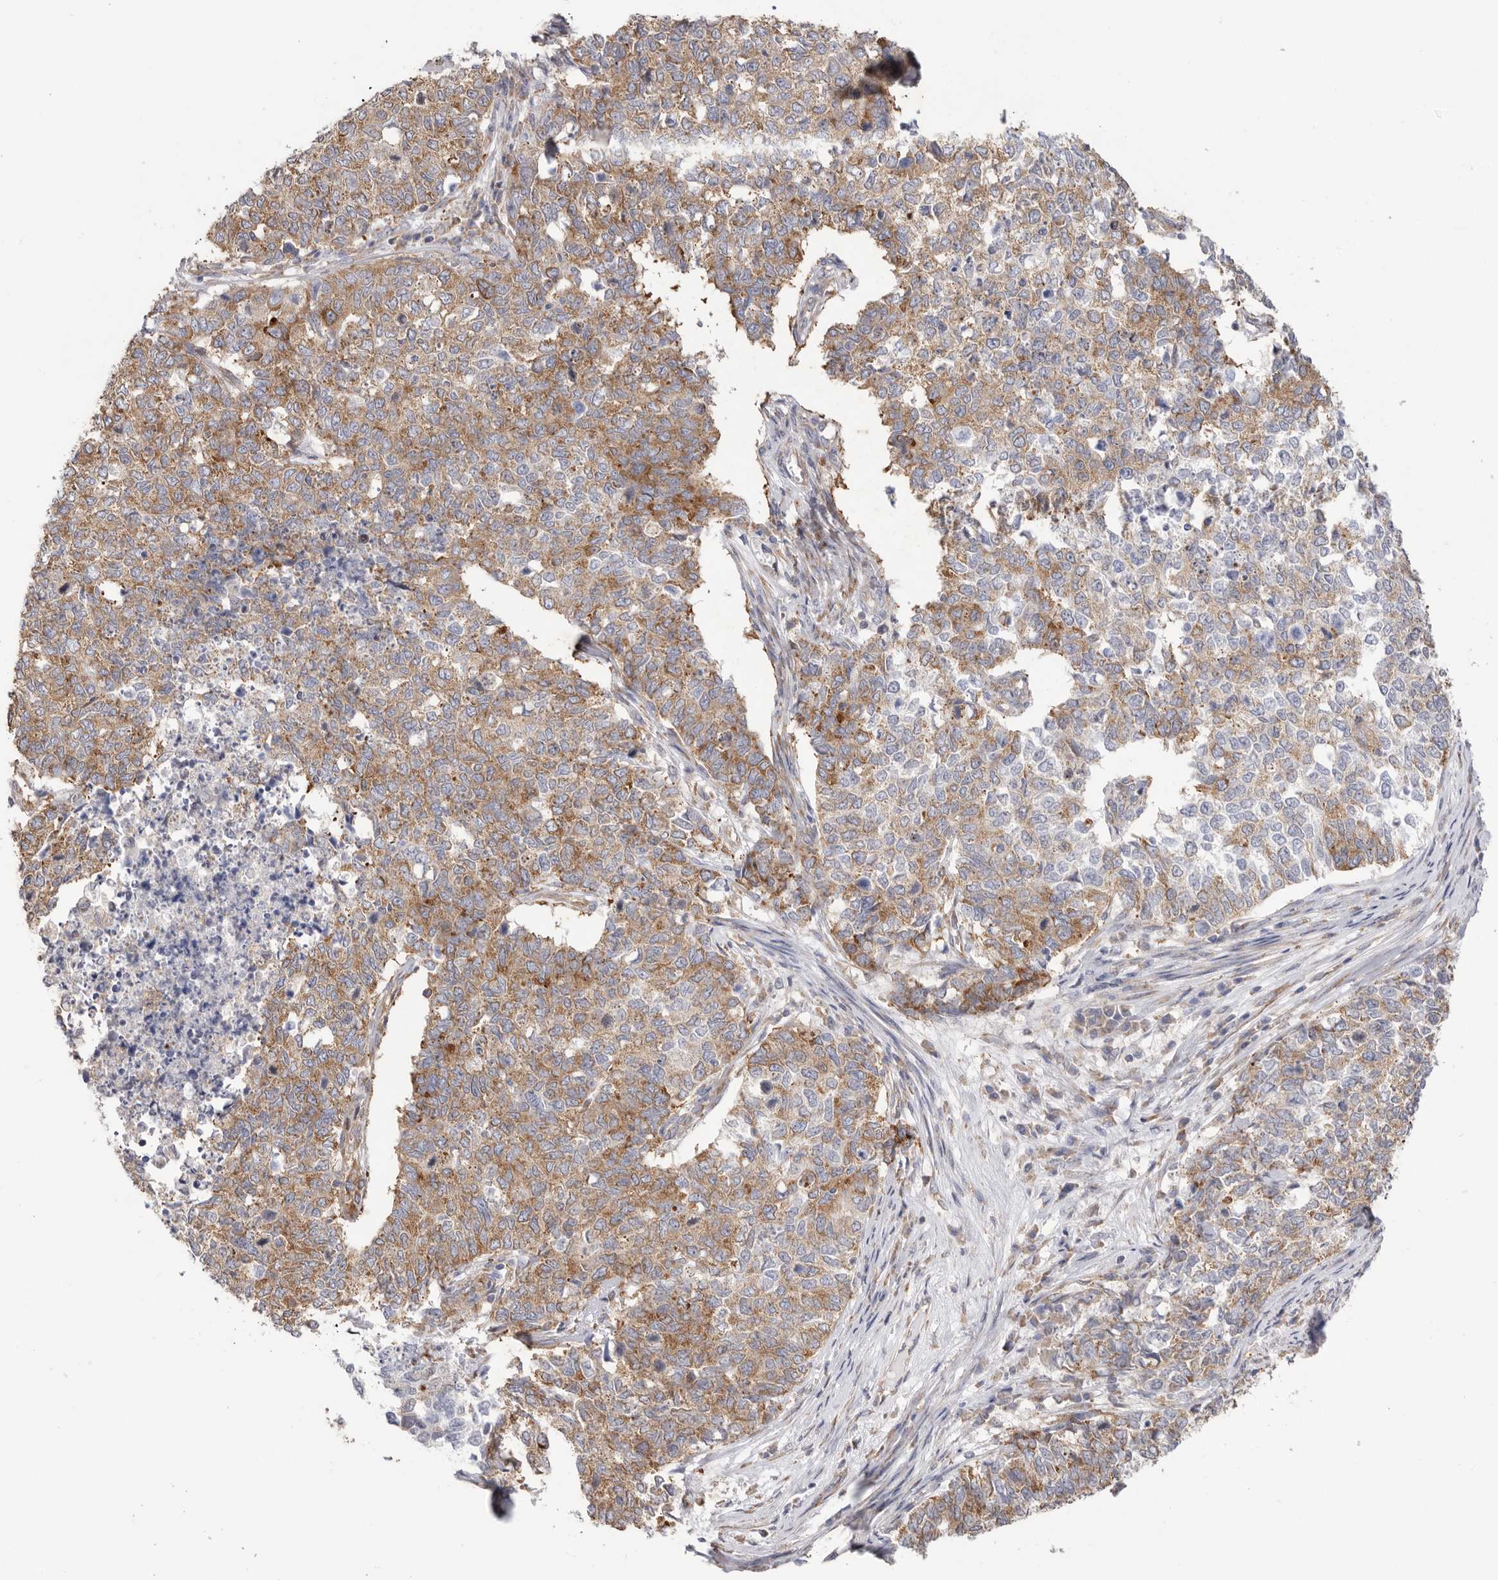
{"staining": {"intensity": "moderate", "quantity": "25%-75%", "location": "cytoplasmic/membranous"}, "tissue": "cervical cancer", "cell_type": "Tumor cells", "image_type": "cancer", "snomed": [{"axis": "morphology", "description": "Squamous cell carcinoma, NOS"}, {"axis": "topography", "description": "Cervix"}], "caption": "Protein staining shows moderate cytoplasmic/membranous staining in about 25%-75% of tumor cells in cervical cancer (squamous cell carcinoma). (brown staining indicates protein expression, while blue staining denotes nuclei).", "gene": "SERBP1", "patient": {"sex": "female", "age": 63}}